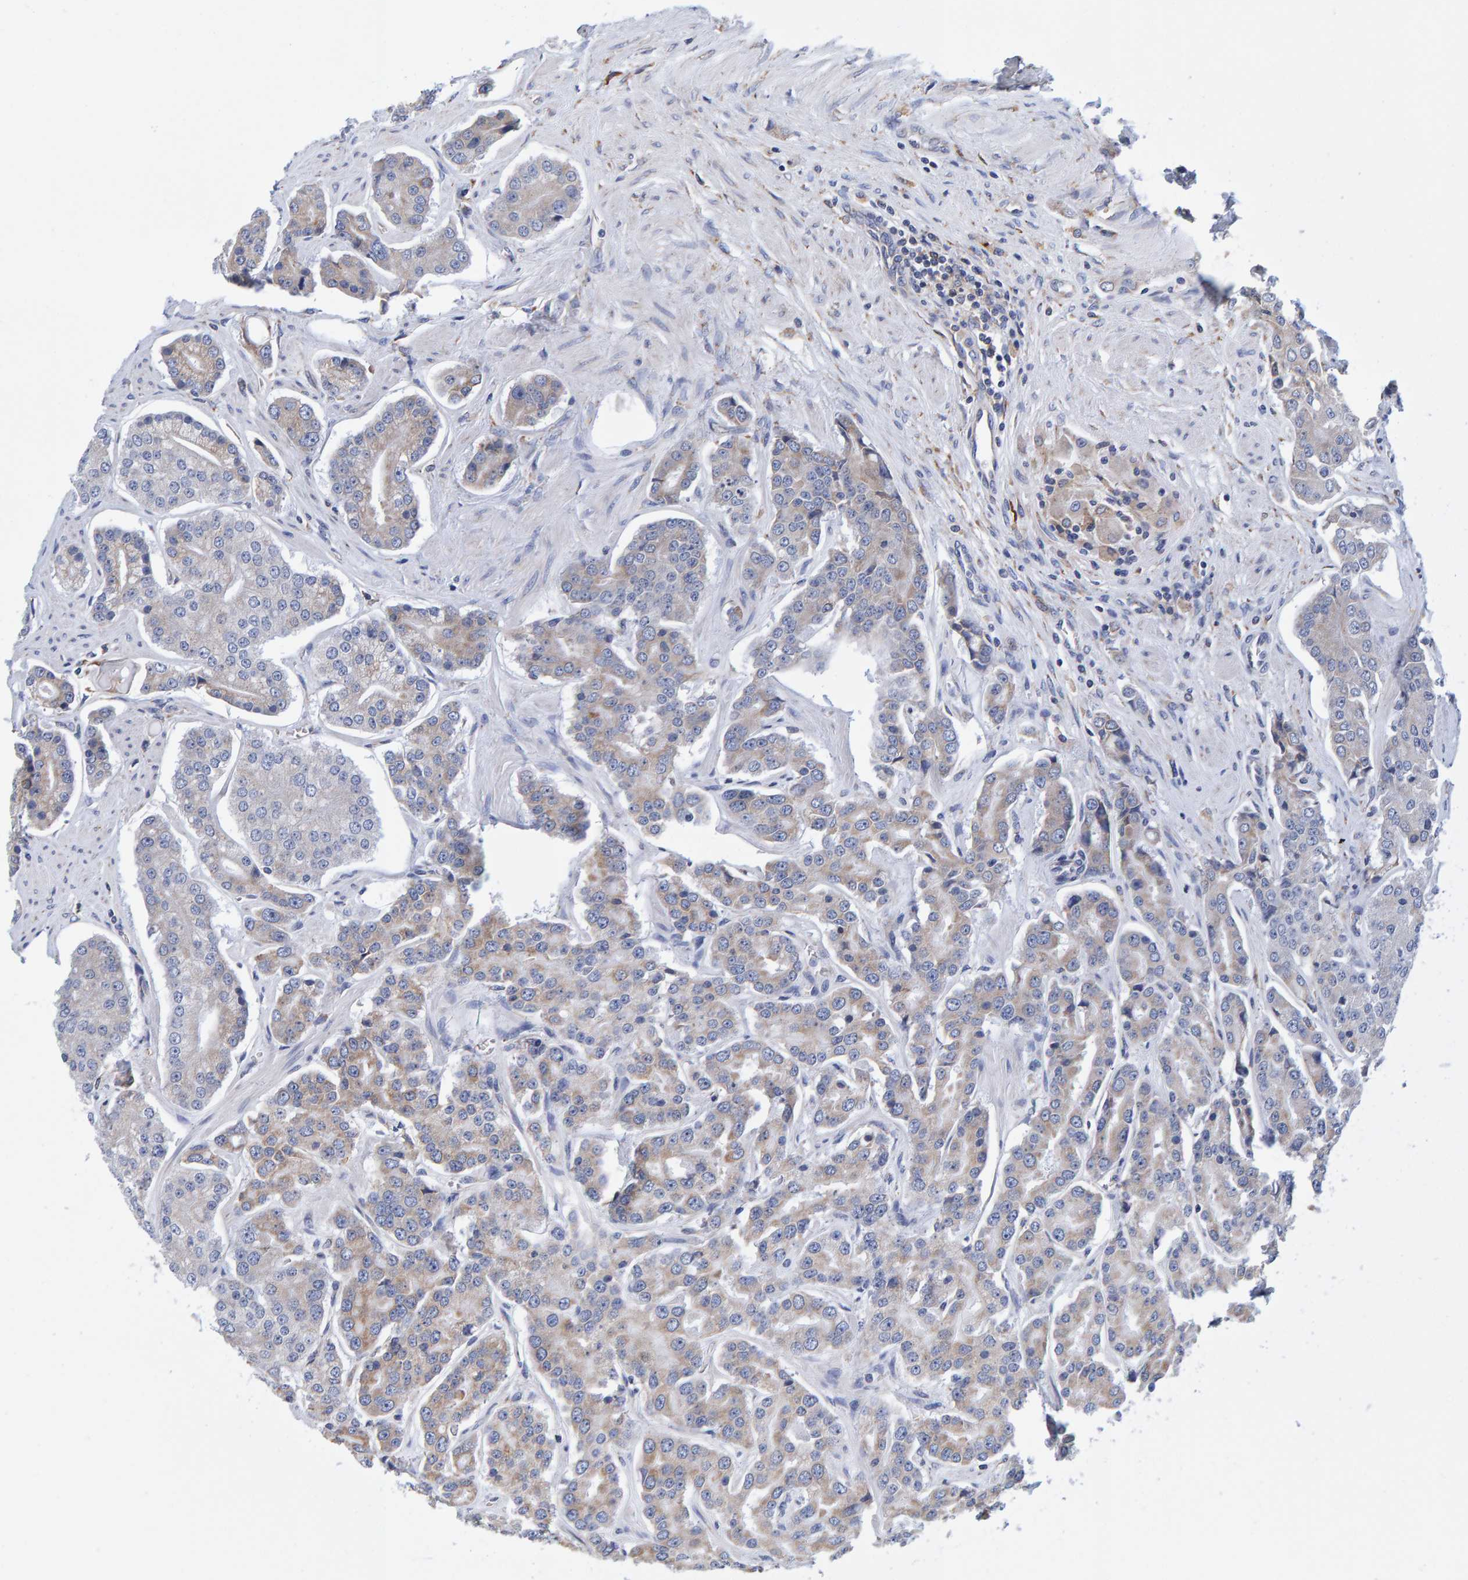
{"staining": {"intensity": "weak", "quantity": "25%-75%", "location": "cytoplasmic/membranous"}, "tissue": "prostate cancer", "cell_type": "Tumor cells", "image_type": "cancer", "snomed": [{"axis": "morphology", "description": "Adenocarcinoma, High grade"}, {"axis": "topography", "description": "Prostate"}], "caption": "Brown immunohistochemical staining in human adenocarcinoma (high-grade) (prostate) demonstrates weak cytoplasmic/membranous staining in approximately 25%-75% of tumor cells.", "gene": "SGPL1", "patient": {"sex": "male", "age": 71}}